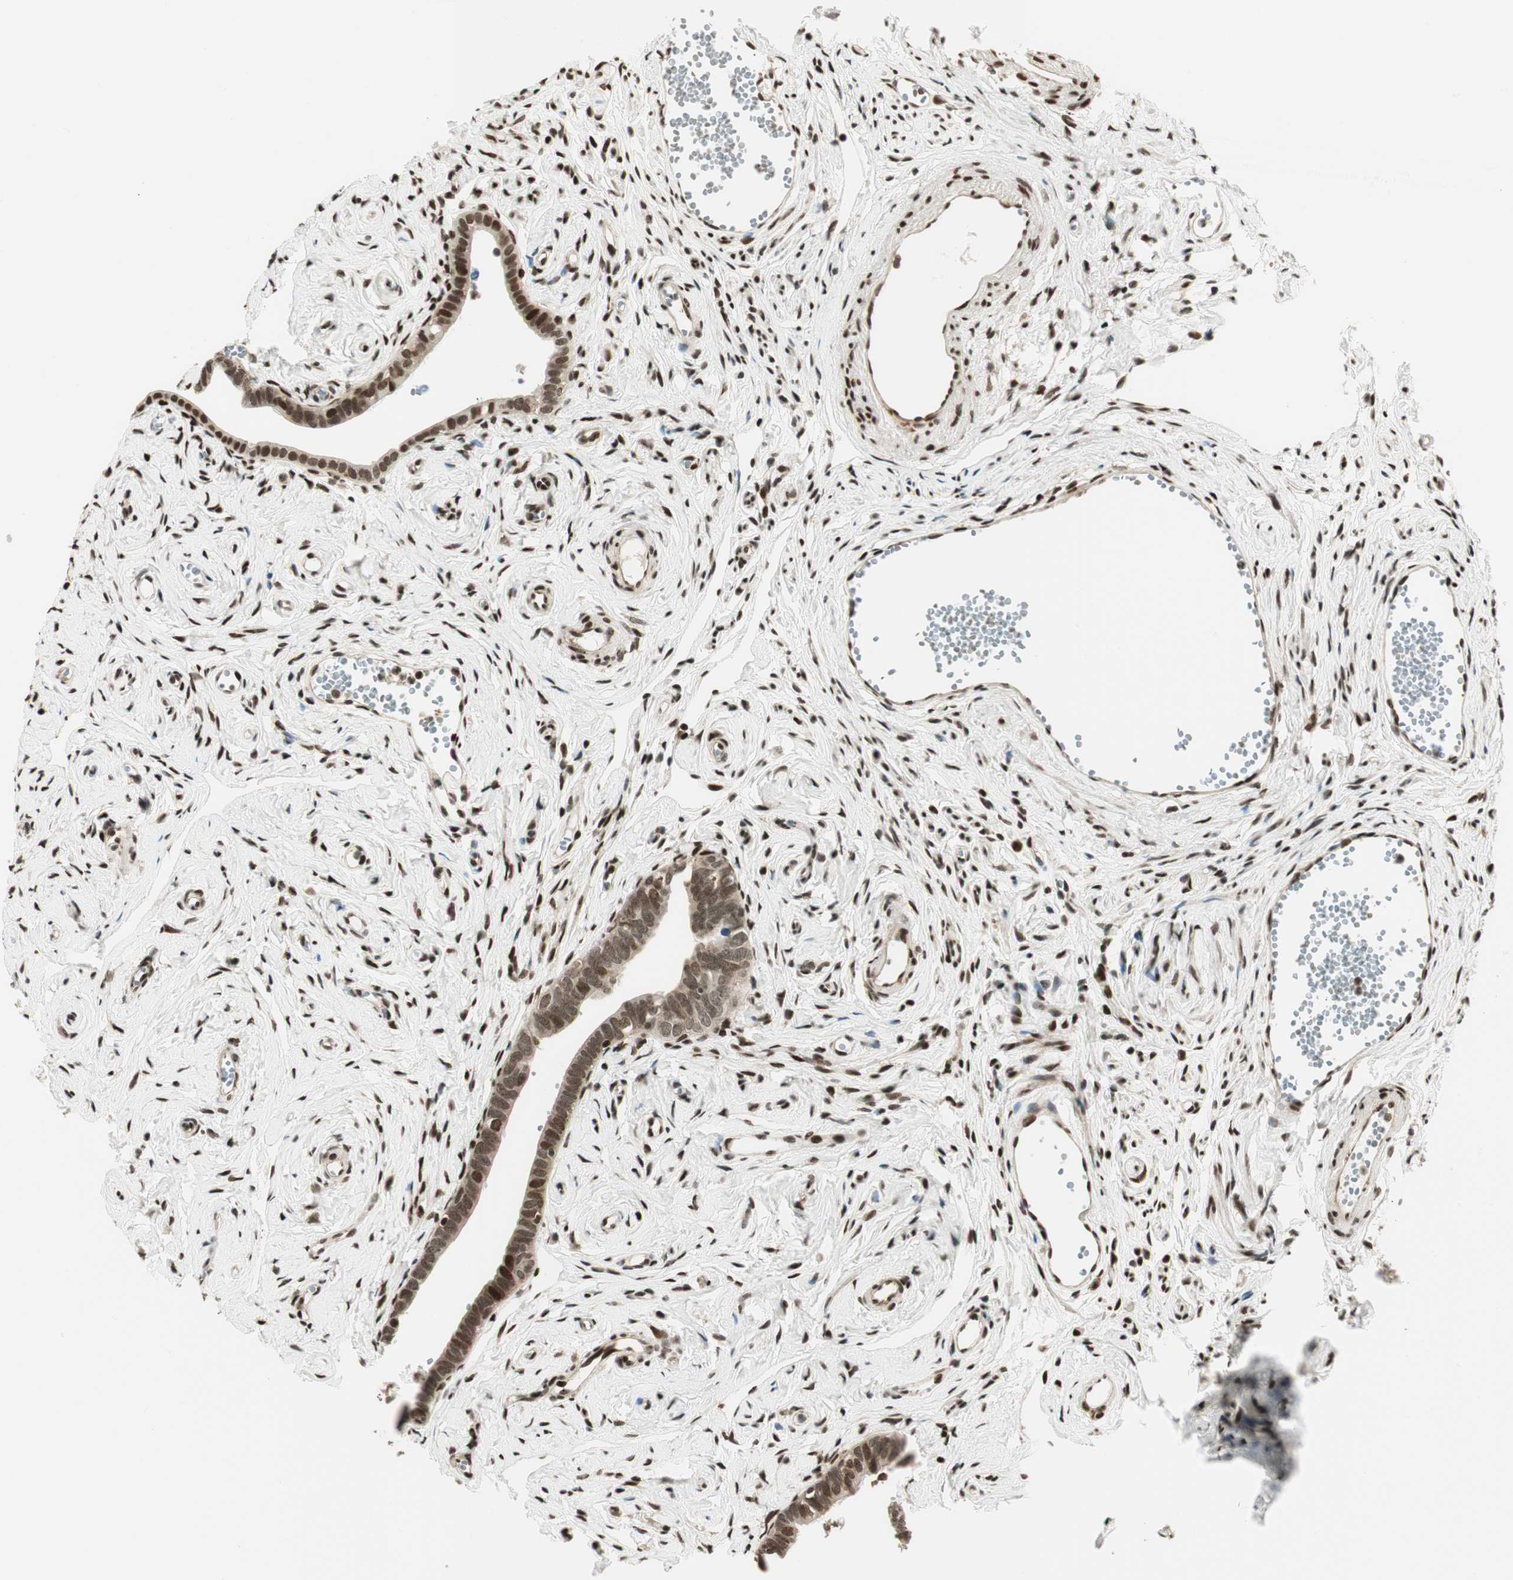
{"staining": {"intensity": "strong", "quantity": ">75%", "location": "nuclear"}, "tissue": "fallopian tube", "cell_type": "Glandular cells", "image_type": "normal", "snomed": [{"axis": "morphology", "description": "Normal tissue, NOS"}, {"axis": "topography", "description": "Fallopian tube"}], "caption": "Immunohistochemical staining of benign fallopian tube demonstrates >75% levels of strong nuclear protein expression in about >75% of glandular cells.", "gene": "RING1", "patient": {"sex": "female", "age": 71}}